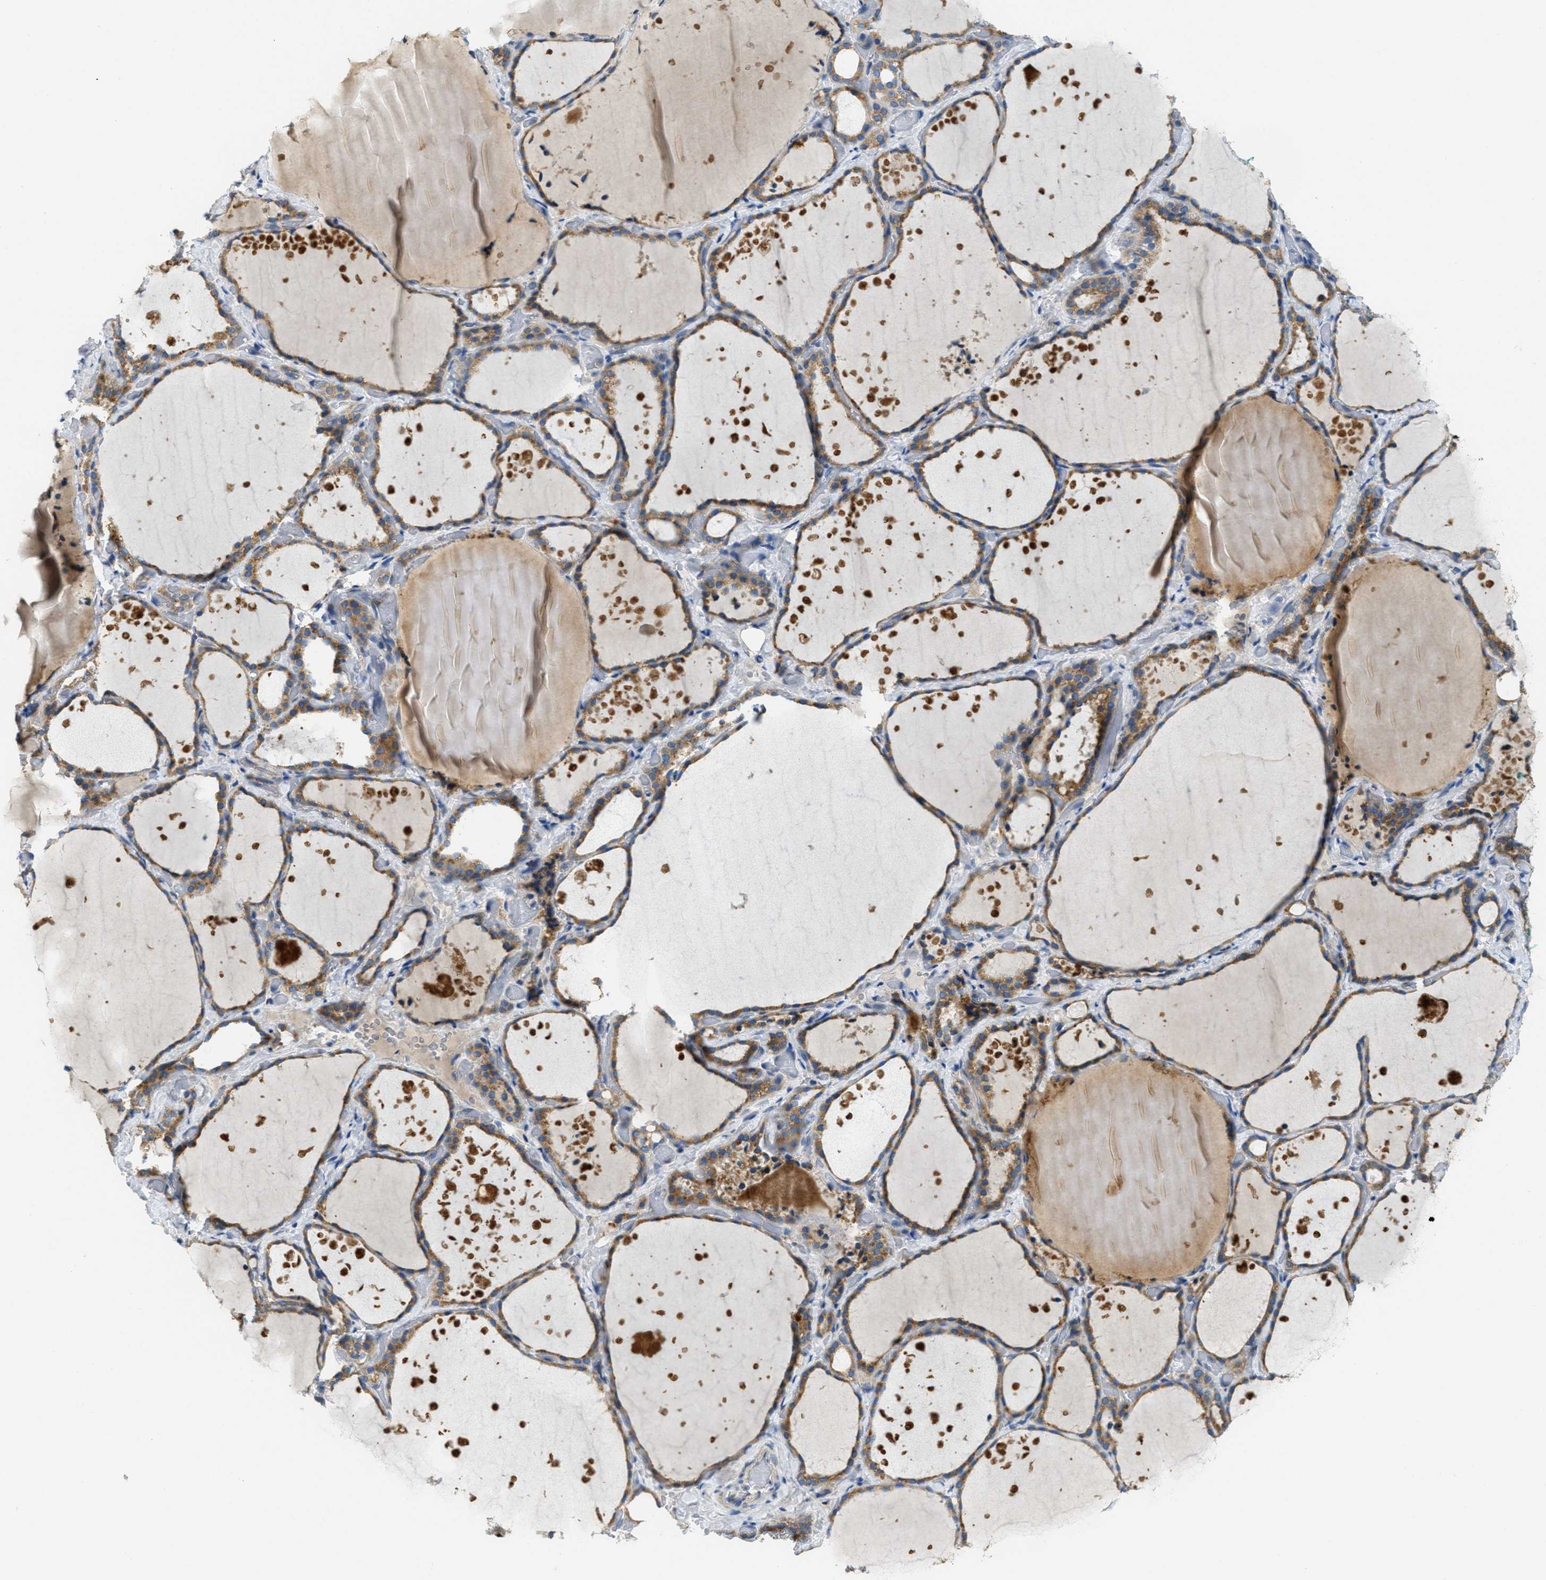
{"staining": {"intensity": "moderate", "quantity": ">75%", "location": "cytoplasmic/membranous"}, "tissue": "thyroid gland", "cell_type": "Glandular cells", "image_type": "normal", "snomed": [{"axis": "morphology", "description": "Normal tissue, NOS"}, {"axis": "topography", "description": "Thyroid gland"}], "caption": "This photomicrograph exhibits normal thyroid gland stained with IHC to label a protein in brown. The cytoplasmic/membranous of glandular cells show moderate positivity for the protein. Nuclei are counter-stained blue.", "gene": "SSR1", "patient": {"sex": "female", "age": 44}}